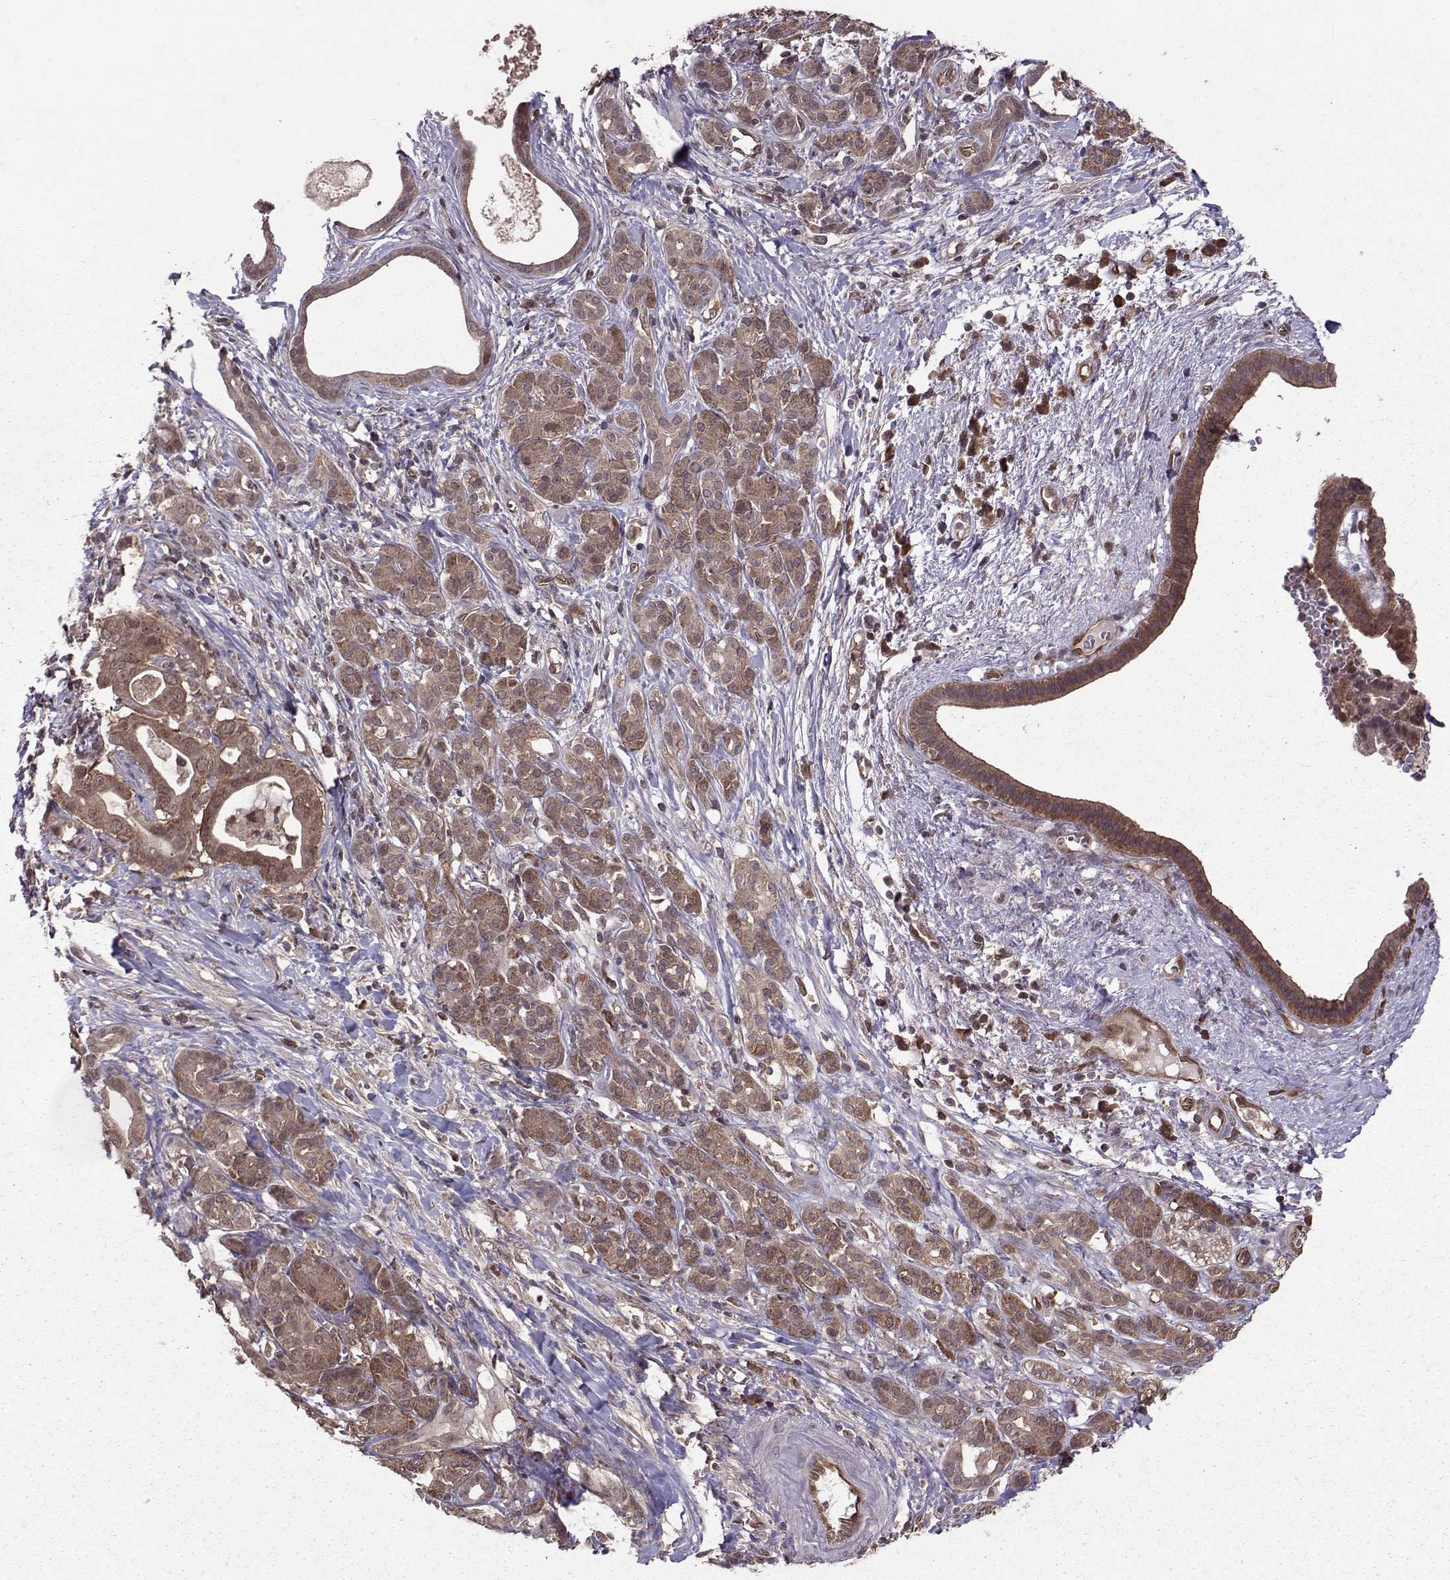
{"staining": {"intensity": "moderate", "quantity": ">75%", "location": "cytoplasmic/membranous,nuclear"}, "tissue": "pancreatic cancer", "cell_type": "Tumor cells", "image_type": "cancer", "snomed": [{"axis": "morphology", "description": "Adenocarcinoma, NOS"}, {"axis": "topography", "description": "Pancreas"}], "caption": "Protein staining of adenocarcinoma (pancreatic) tissue displays moderate cytoplasmic/membranous and nuclear positivity in about >75% of tumor cells.", "gene": "PPP2R2A", "patient": {"sex": "male", "age": 61}}